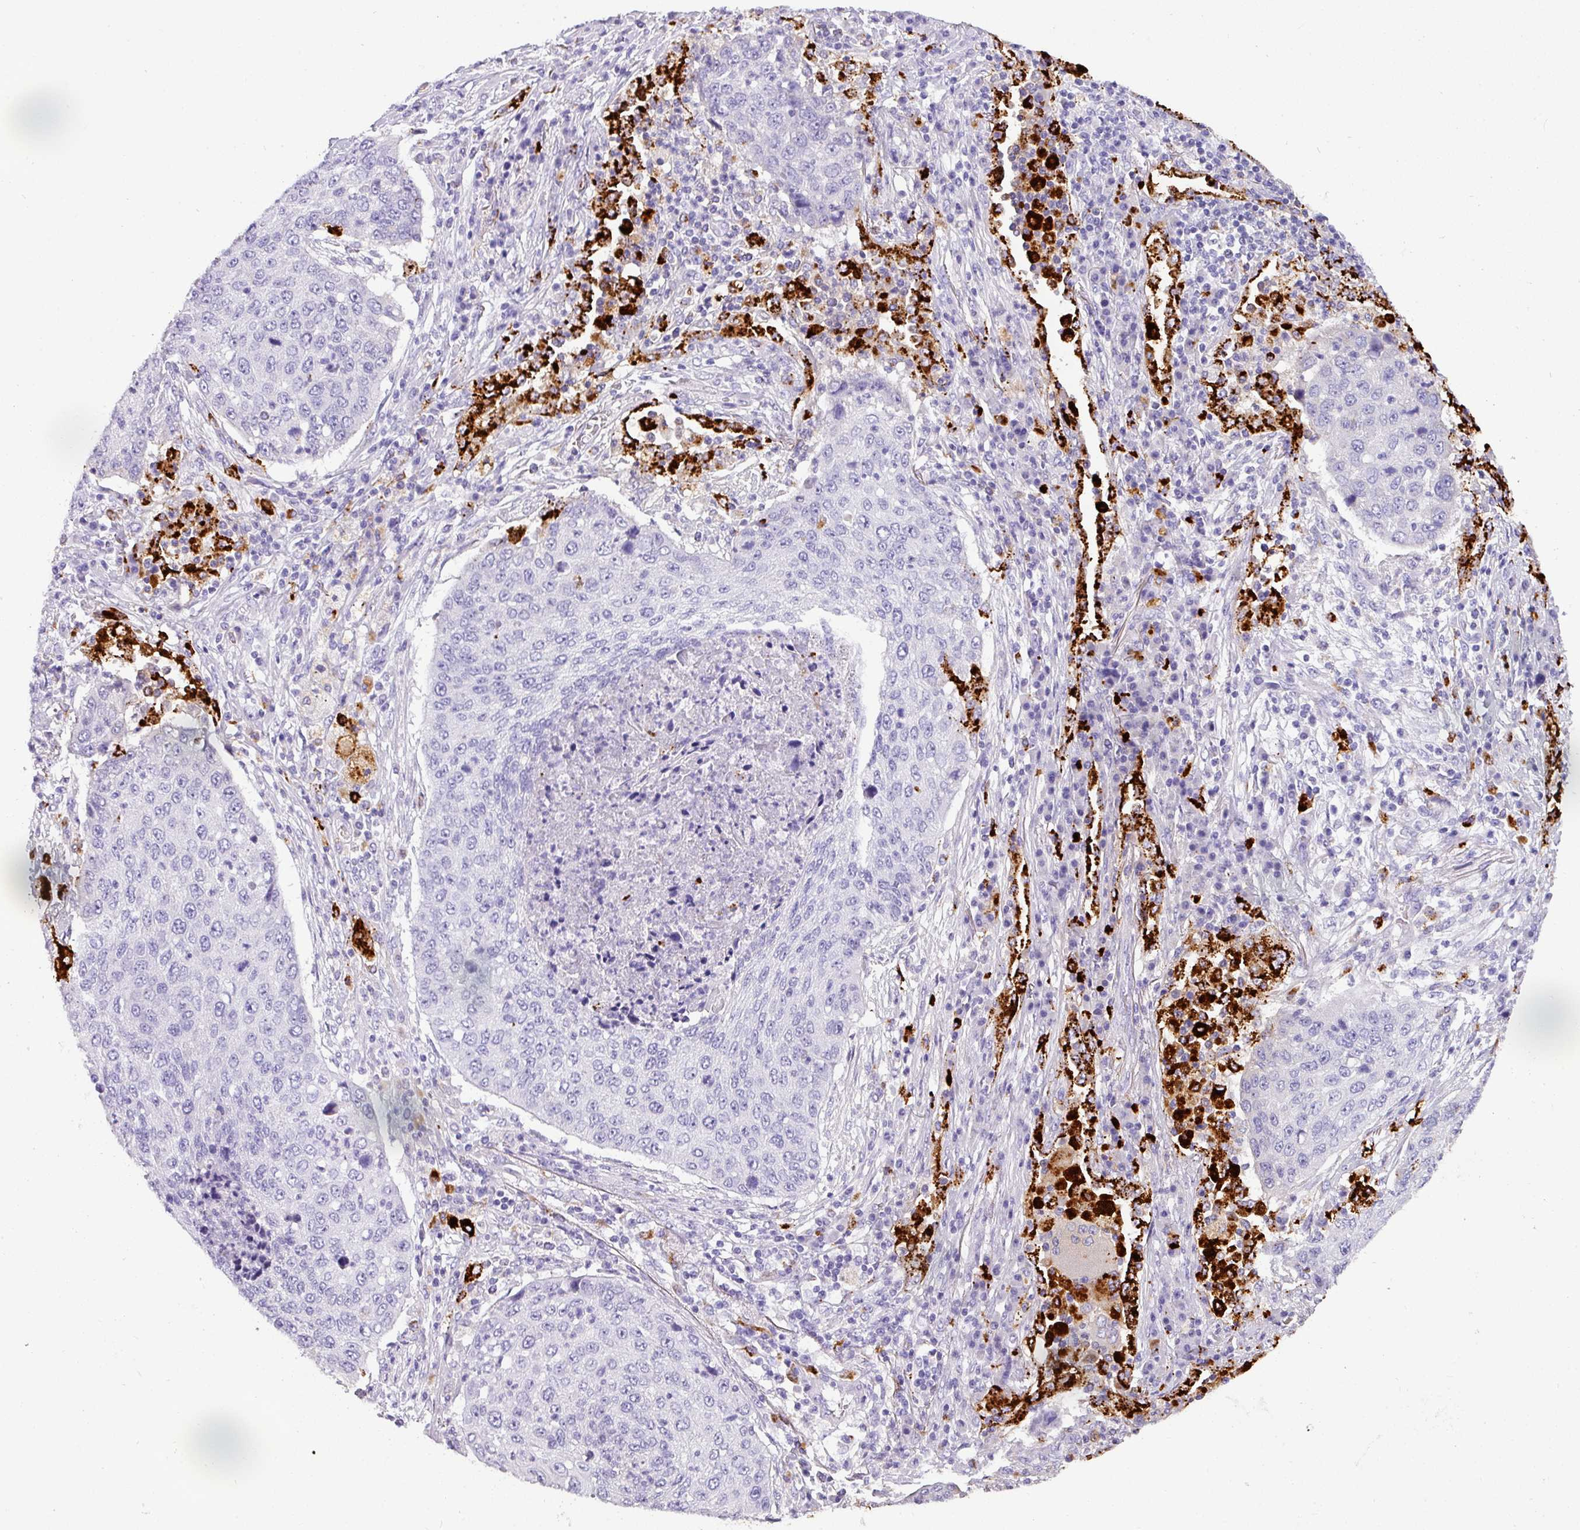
{"staining": {"intensity": "negative", "quantity": "none", "location": "none"}, "tissue": "lung cancer", "cell_type": "Tumor cells", "image_type": "cancer", "snomed": [{"axis": "morphology", "description": "Squamous cell carcinoma, NOS"}, {"axis": "topography", "description": "Lung"}], "caption": "The histopathology image displays no significant staining in tumor cells of lung cancer.", "gene": "NAPSA", "patient": {"sex": "female", "age": 63}}